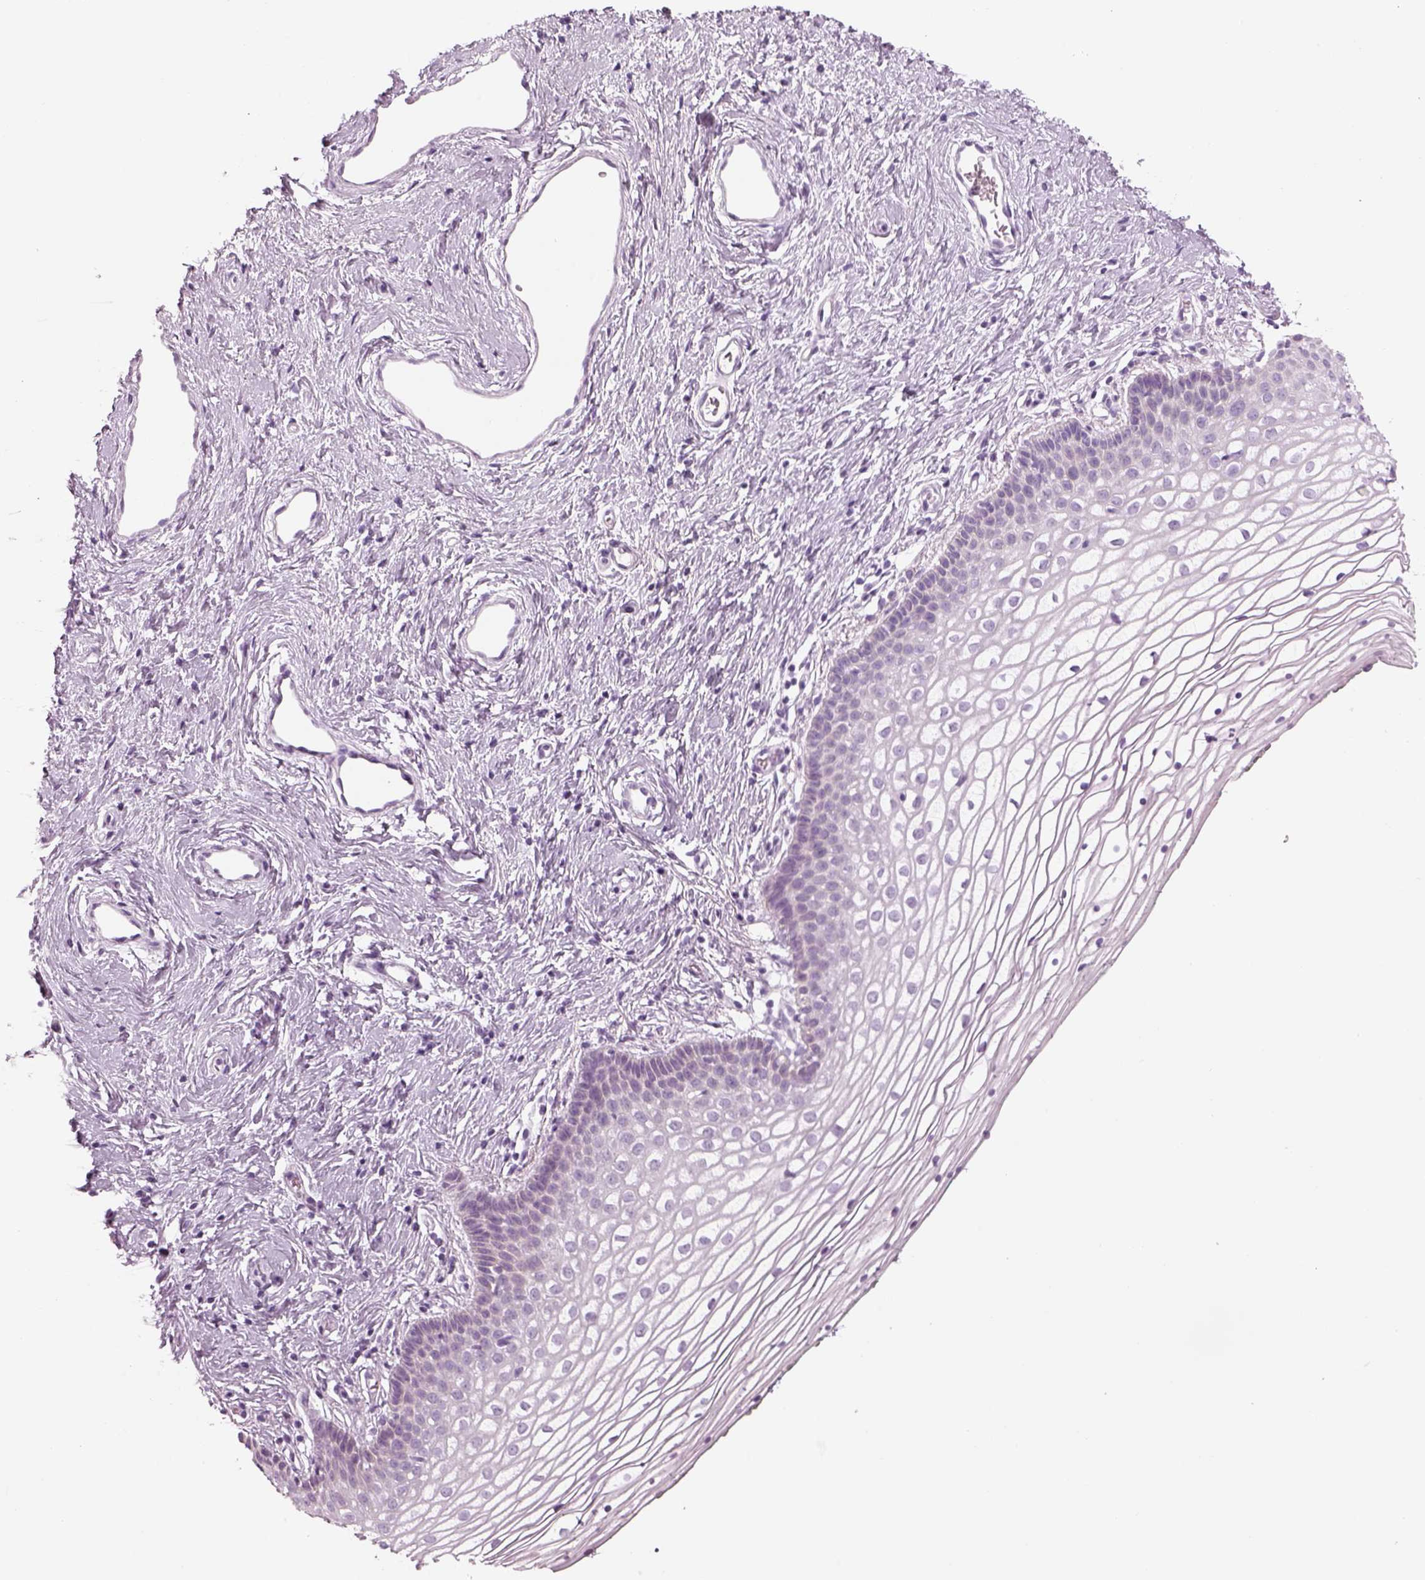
{"staining": {"intensity": "negative", "quantity": "none", "location": "none"}, "tissue": "vagina", "cell_type": "Squamous epithelial cells", "image_type": "normal", "snomed": [{"axis": "morphology", "description": "Normal tissue, NOS"}, {"axis": "topography", "description": "Vagina"}], "caption": "Squamous epithelial cells show no significant protein staining in normal vagina. (Stains: DAB immunohistochemistry with hematoxylin counter stain, Microscopy: brightfield microscopy at high magnification).", "gene": "SAG", "patient": {"sex": "female", "age": 36}}